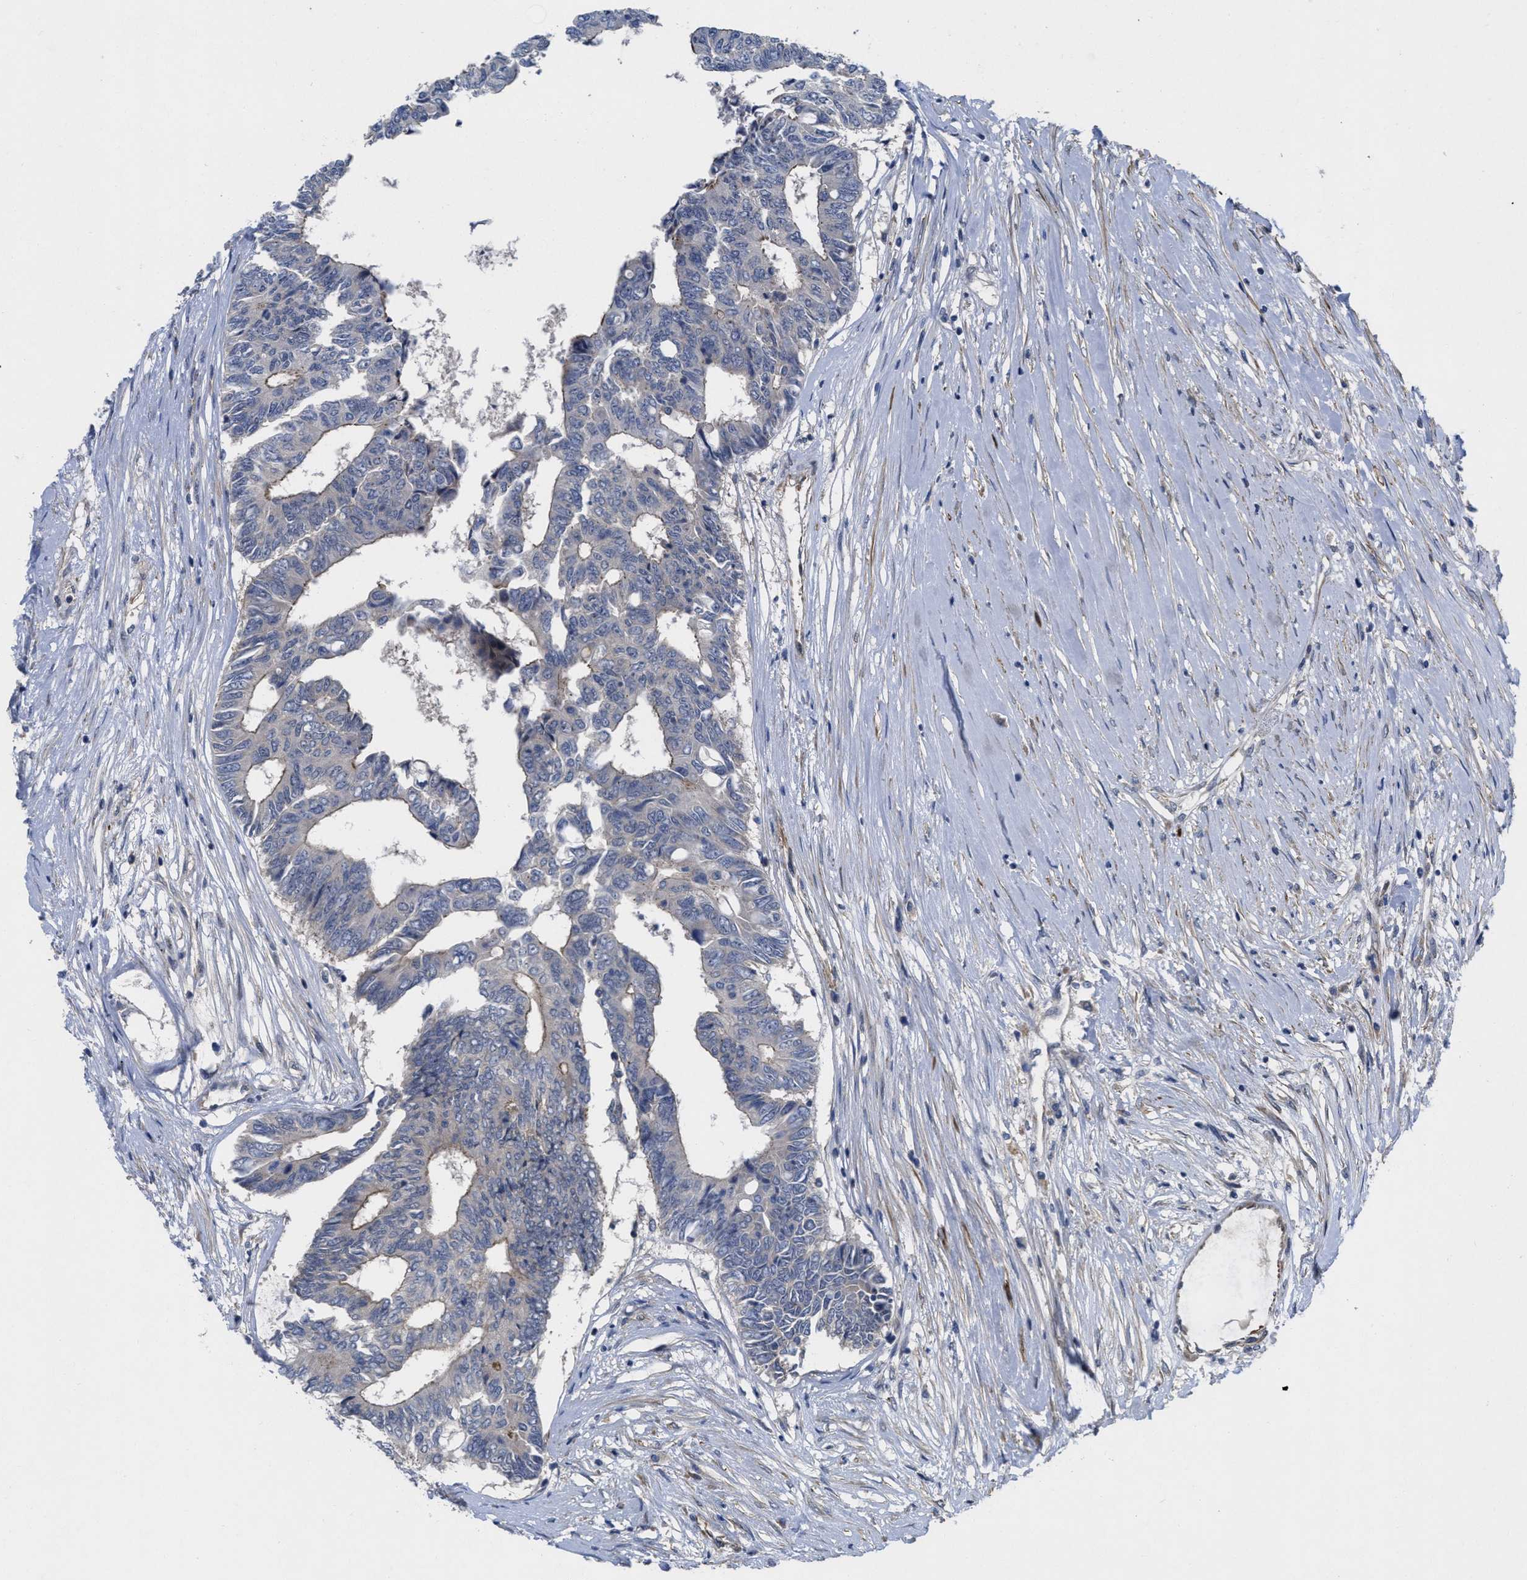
{"staining": {"intensity": "weak", "quantity": "<25%", "location": "cytoplasmic/membranous"}, "tissue": "colorectal cancer", "cell_type": "Tumor cells", "image_type": "cancer", "snomed": [{"axis": "morphology", "description": "Adenocarcinoma, NOS"}, {"axis": "topography", "description": "Rectum"}], "caption": "The photomicrograph displays no staining of tumor cells in colorectal adenocarcinoma.", "gene": "ARHGEF26", "patient": {"sex": "male", "age": 63}}